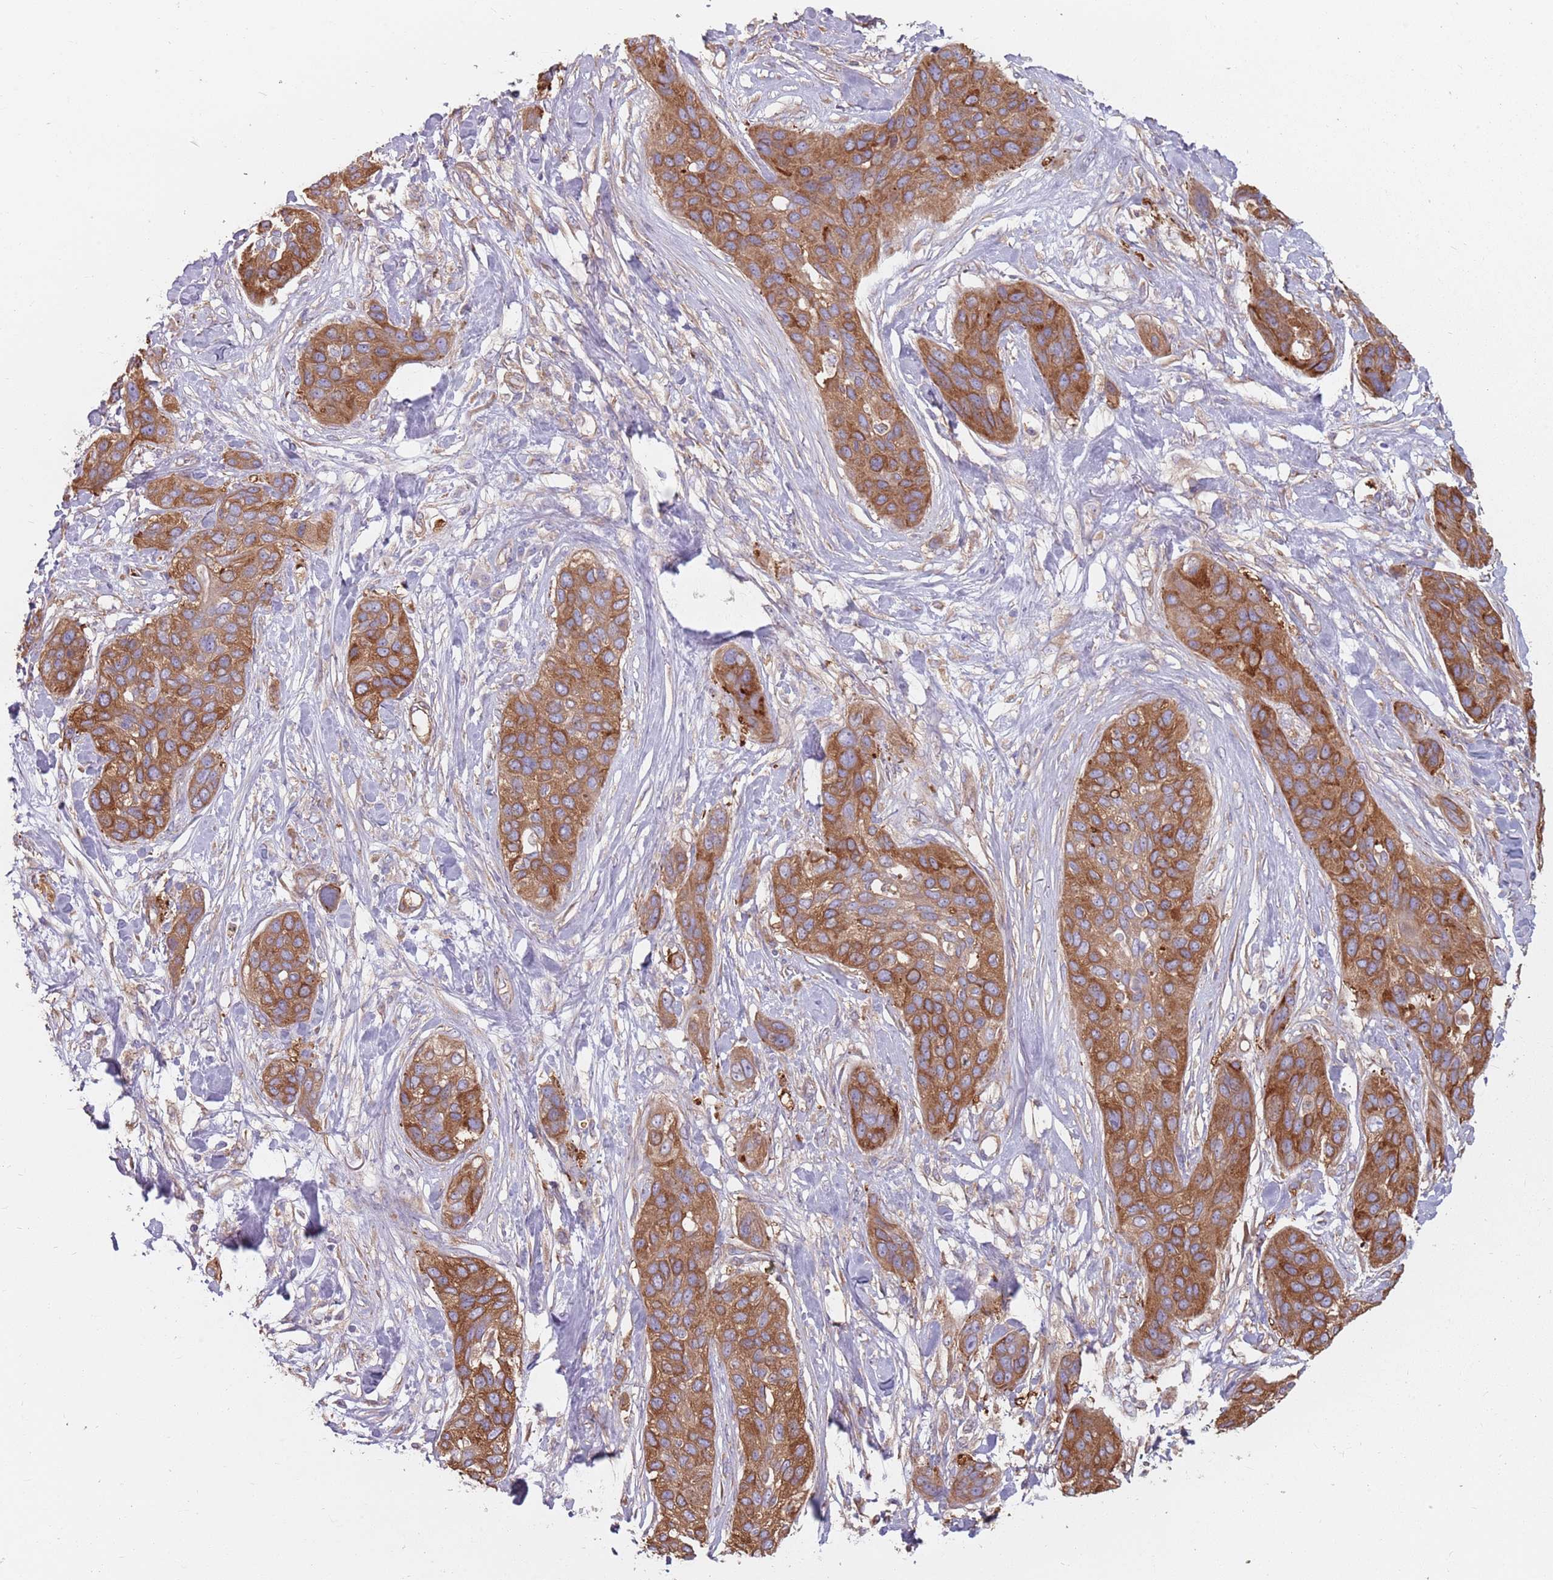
{"staining": {"intensity": "moderate", "quantity": ">75%", "location": "cytoplasmic/membranous"}, "tissue": "lung cancer", "cell_type": "Tumor cells", "image_type": "cancer", "snomed": [{"axis": "morphology", "description": "Squamous cell carcinoma, NOS"}, {"axis": "topography", "description": "Lung"}], "caption": "Protein staining by immunohistochemistry (IHC) displays moderate cytoplasmic/membranous staining in approximately >75% of tumor cells in squamous cell carcinoma (lung).", "gene": "SPDL1", "patient": {"sex": "female", "age": 70}}